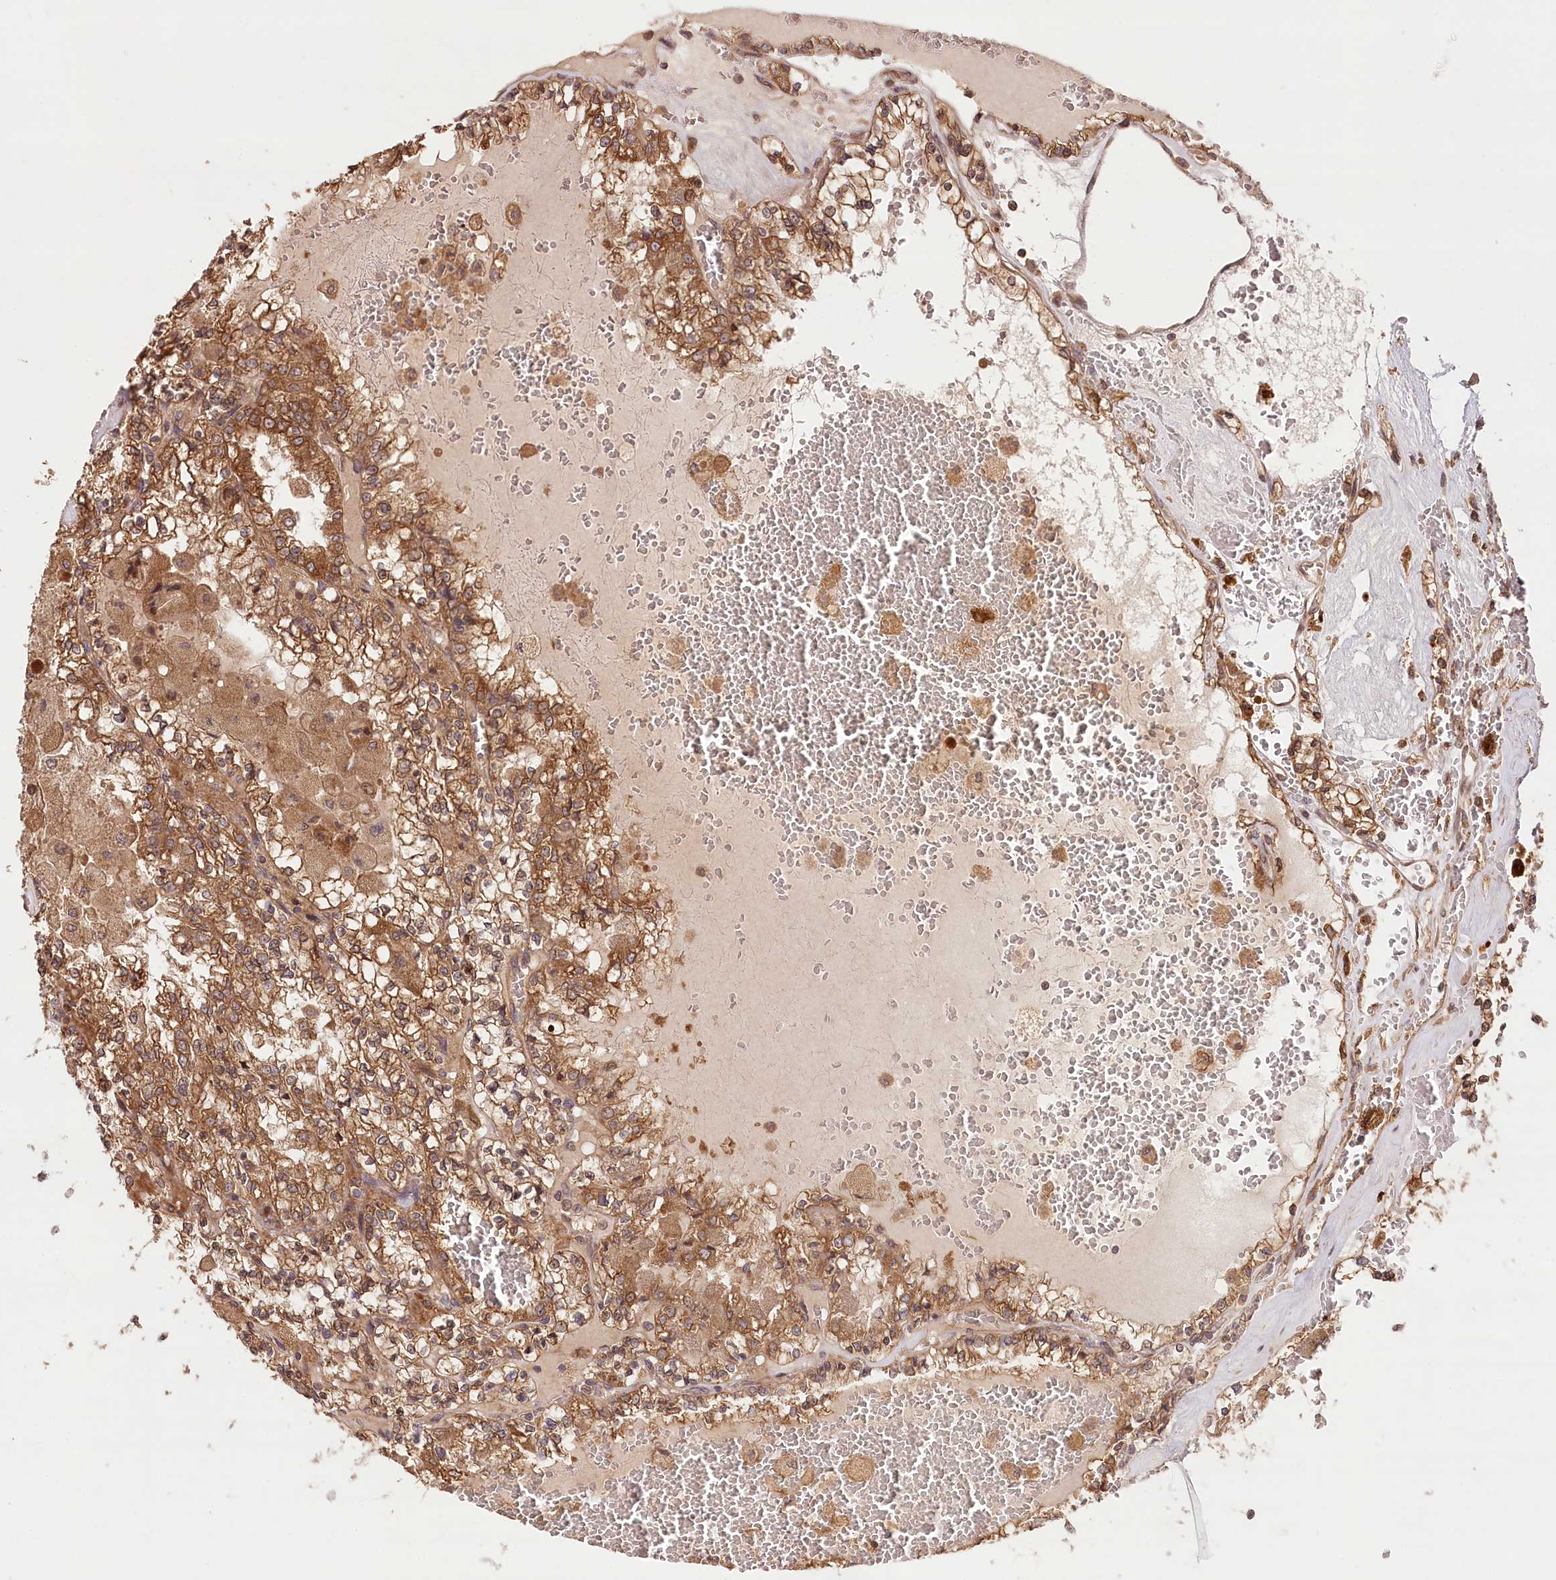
{"staining": {"intensity": "strong", "quantity": ">75%", "location": "cytoplasmic/membranous"}, "tissue": "renal cancer", "cell_type": "Tumor cells", "image_type": "cancer", "snomed": [{"axis": "morphology", "description": "Adenocarcinoma, NOS"}, {"axis": "topography", "description": "Kidney"}], "caption": "The micrograph exhibits immunohistochemical staining of adenocarcinoma (renal). There is strong cytoplasmic/membranous staining is identified in approximately >75% of tumor cells. The staining is performed using DAB brown chromogen to label protein expression. The nuclei are counter-stained blue using hematoxylin.", "gene": "LSS", "patient": {"sex": "female", "age": 56}}